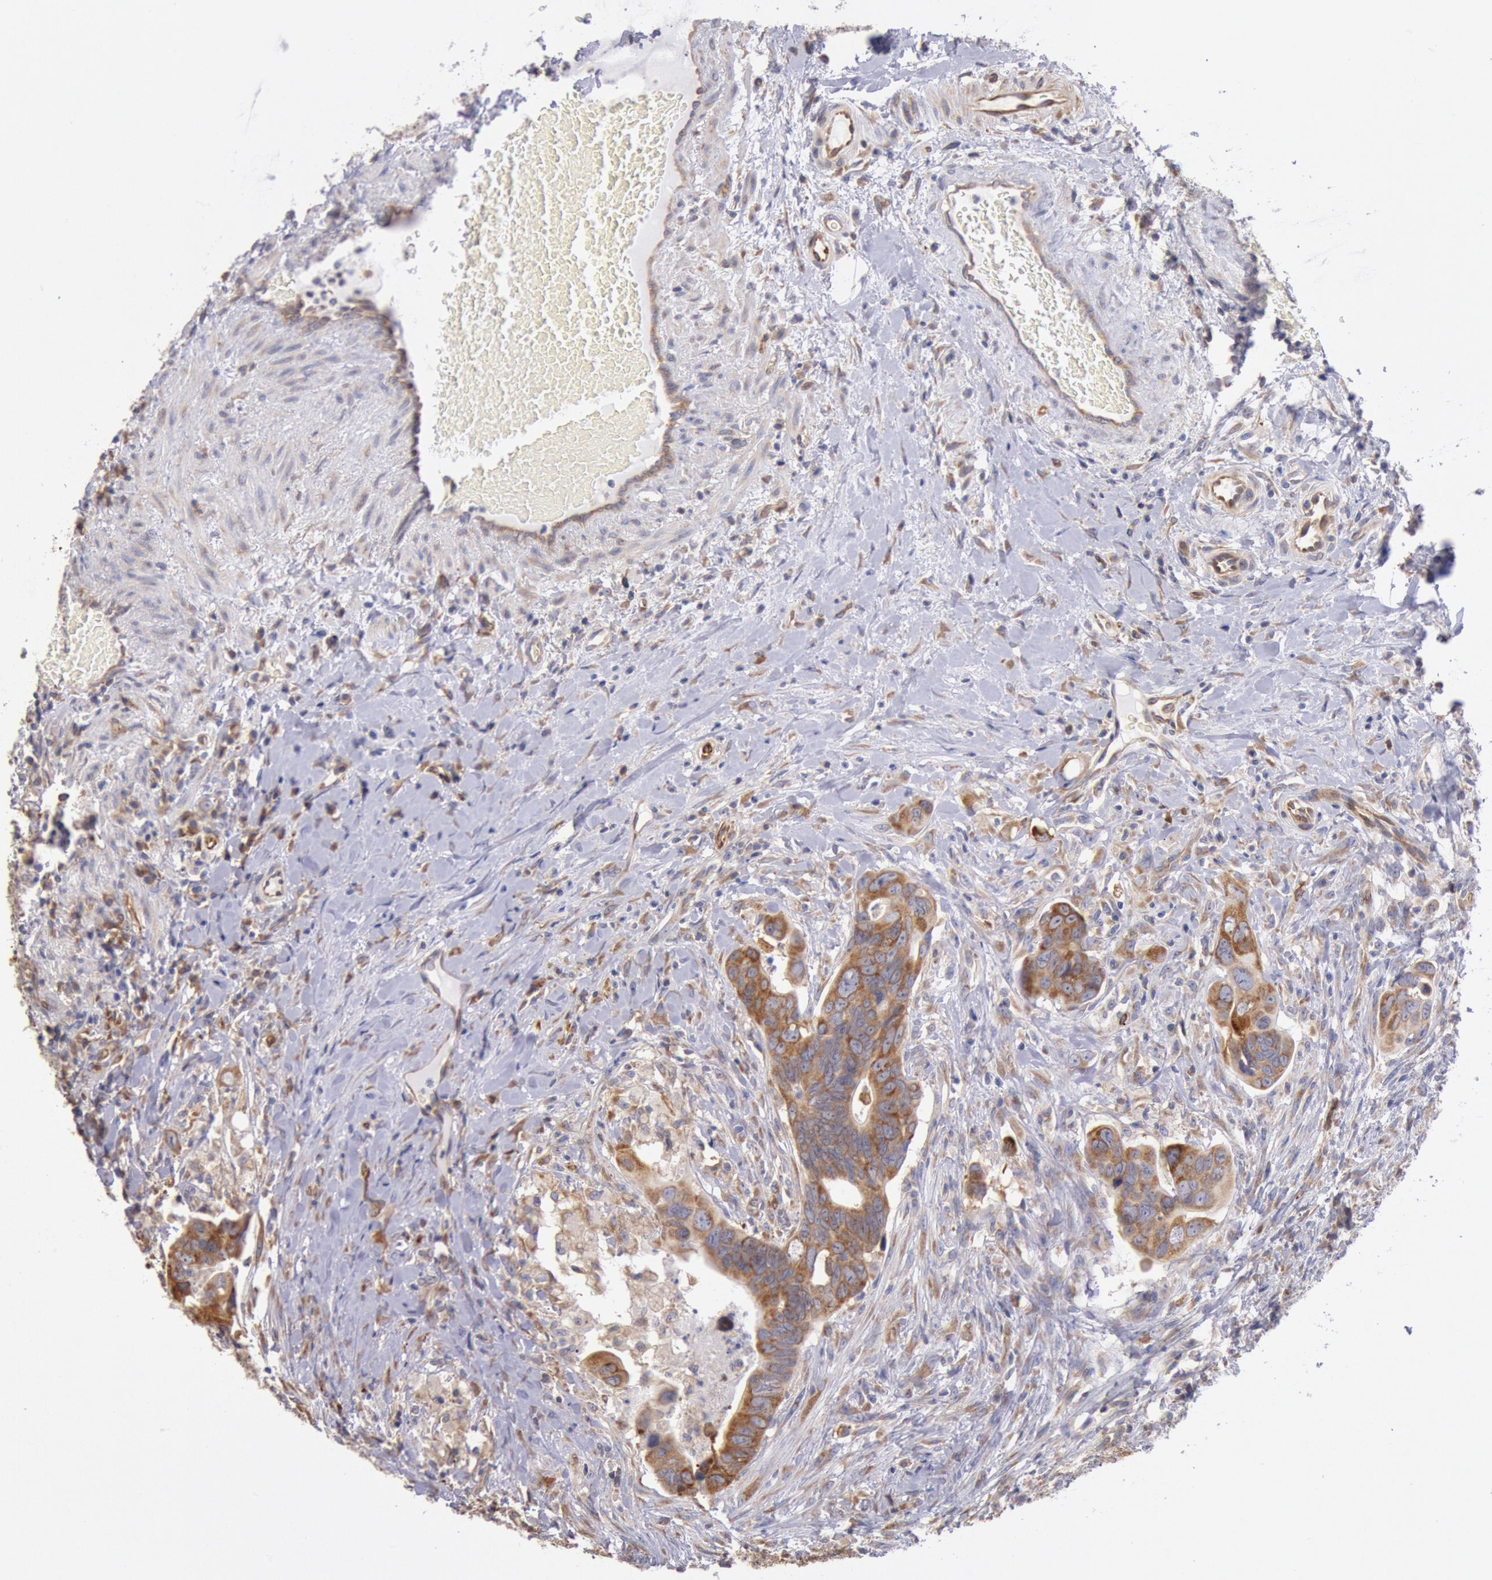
{"staining": {"intensity": "moderate", "quantity": ">75%", "location": "cytoplasmic/membranous"}, "tissue": "colorectal cancer", "cell_type": "Tumor cells", "image_type": "cancer", "snomed": [{"axis": "morphology", "description": "Adenocarcinoma, NOS"}, {"axis": "topography", "description": "Rectum"}], "caption": "A brown stain shows moderate cytoplasmic/membranous positivity of a protein in colorectal cancer (adenocarcinoma) tumor cells. The protein is shown in brown color, while the nuclei are stained blue.", "gene": "DRG1", "patient": {"sex": "male", "age": 53}}